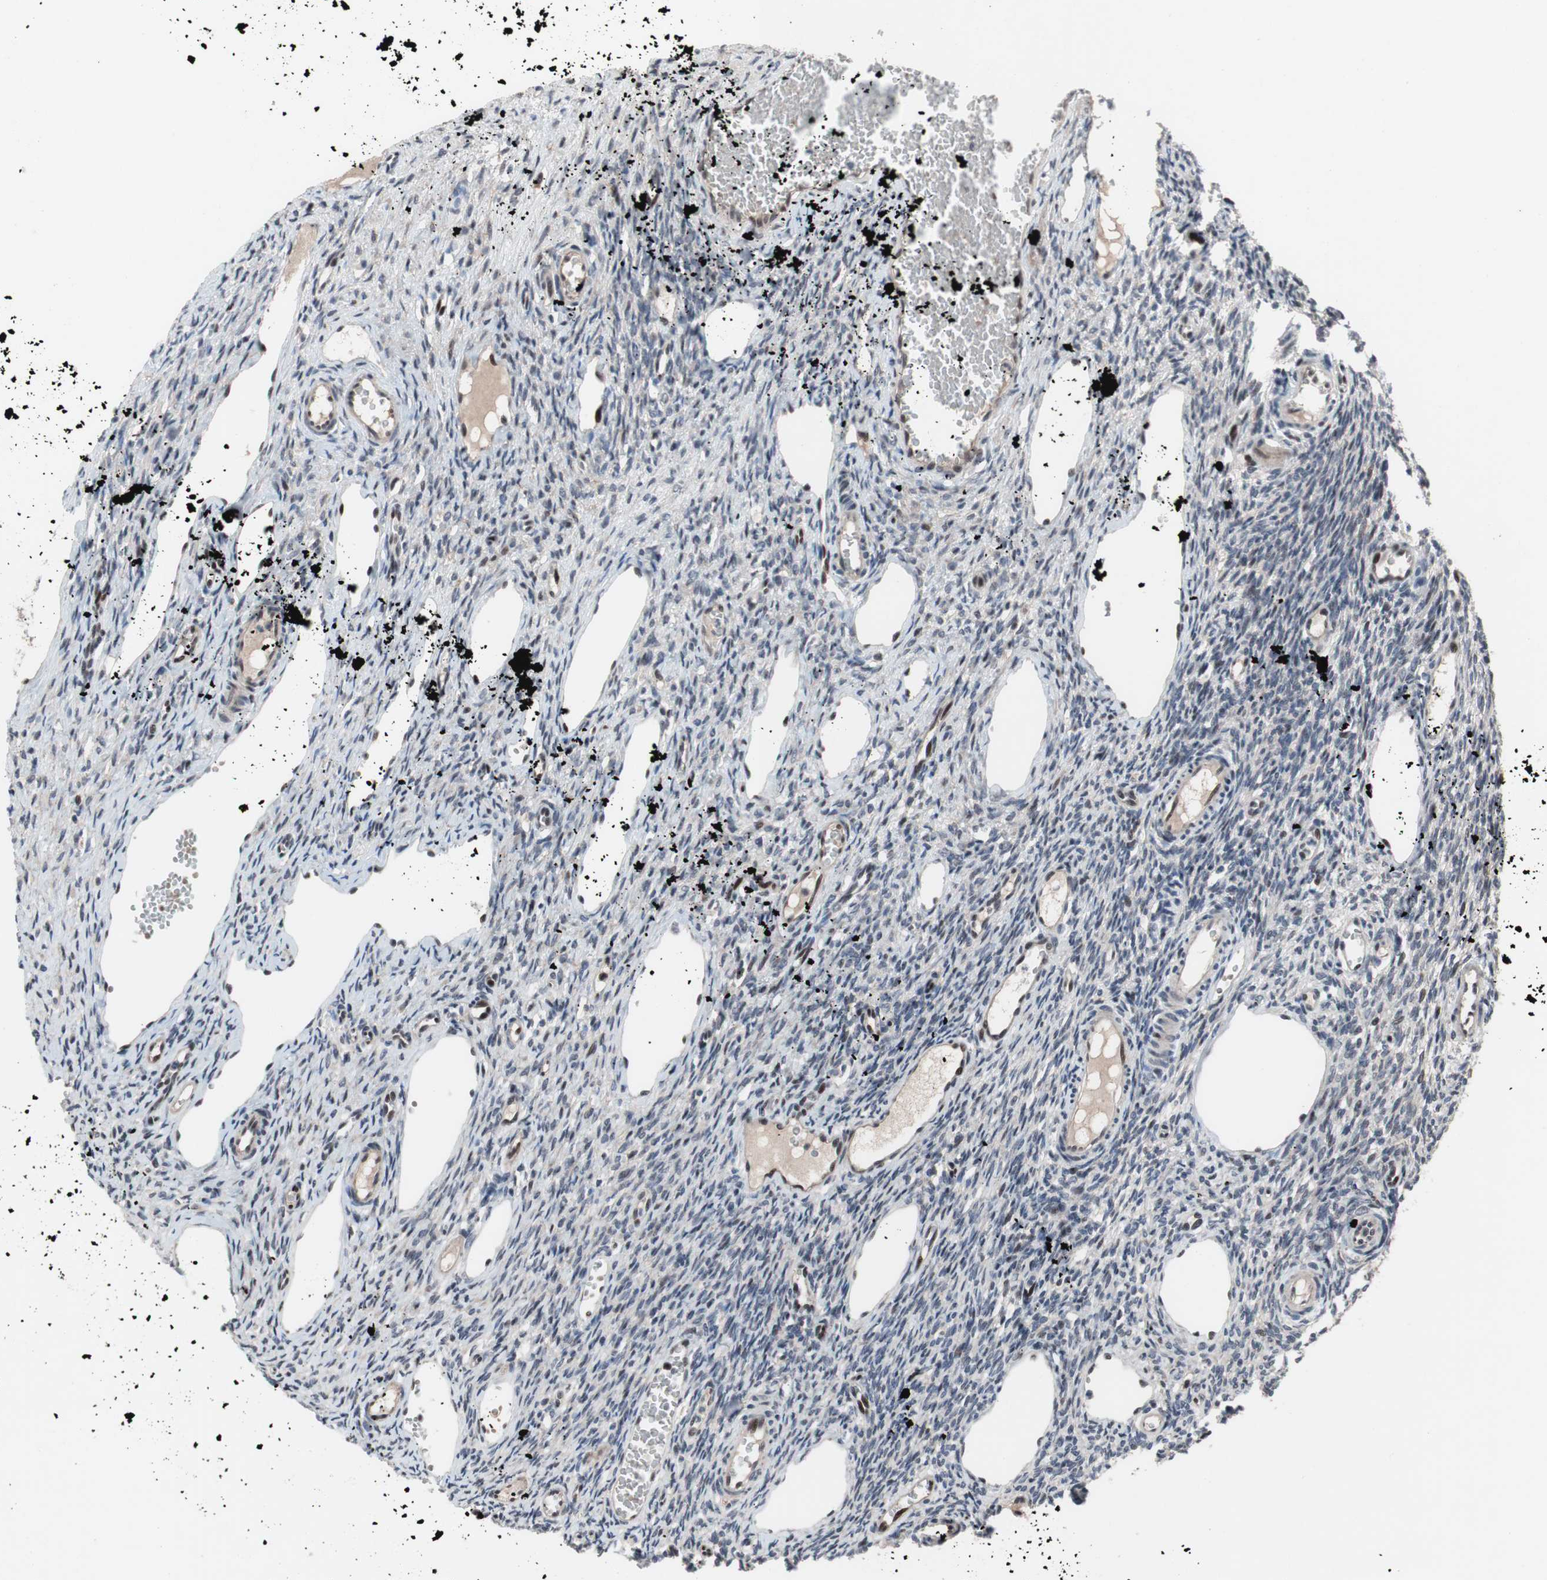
{"staining": {"intensity": "weak", "quantity": "<25%", "location": "nuclear"}, "tissue": "ovary", "cell_type": "Ovarian stroma cells", "image_type": "normal", "snomed": [{"axis": "morphology", "description": "Normal tissue, NOS"}, {"axis": "topography", "description": "Ovary"}], "caption": "High power microscopy image of an immunohistochemistry (IHC) histopathology image of unremarkable ovary, revealing no significant staining in ovarian stroma cells.", "gene": "PINX1", "patient": {"sex": "female", "age": 33}}